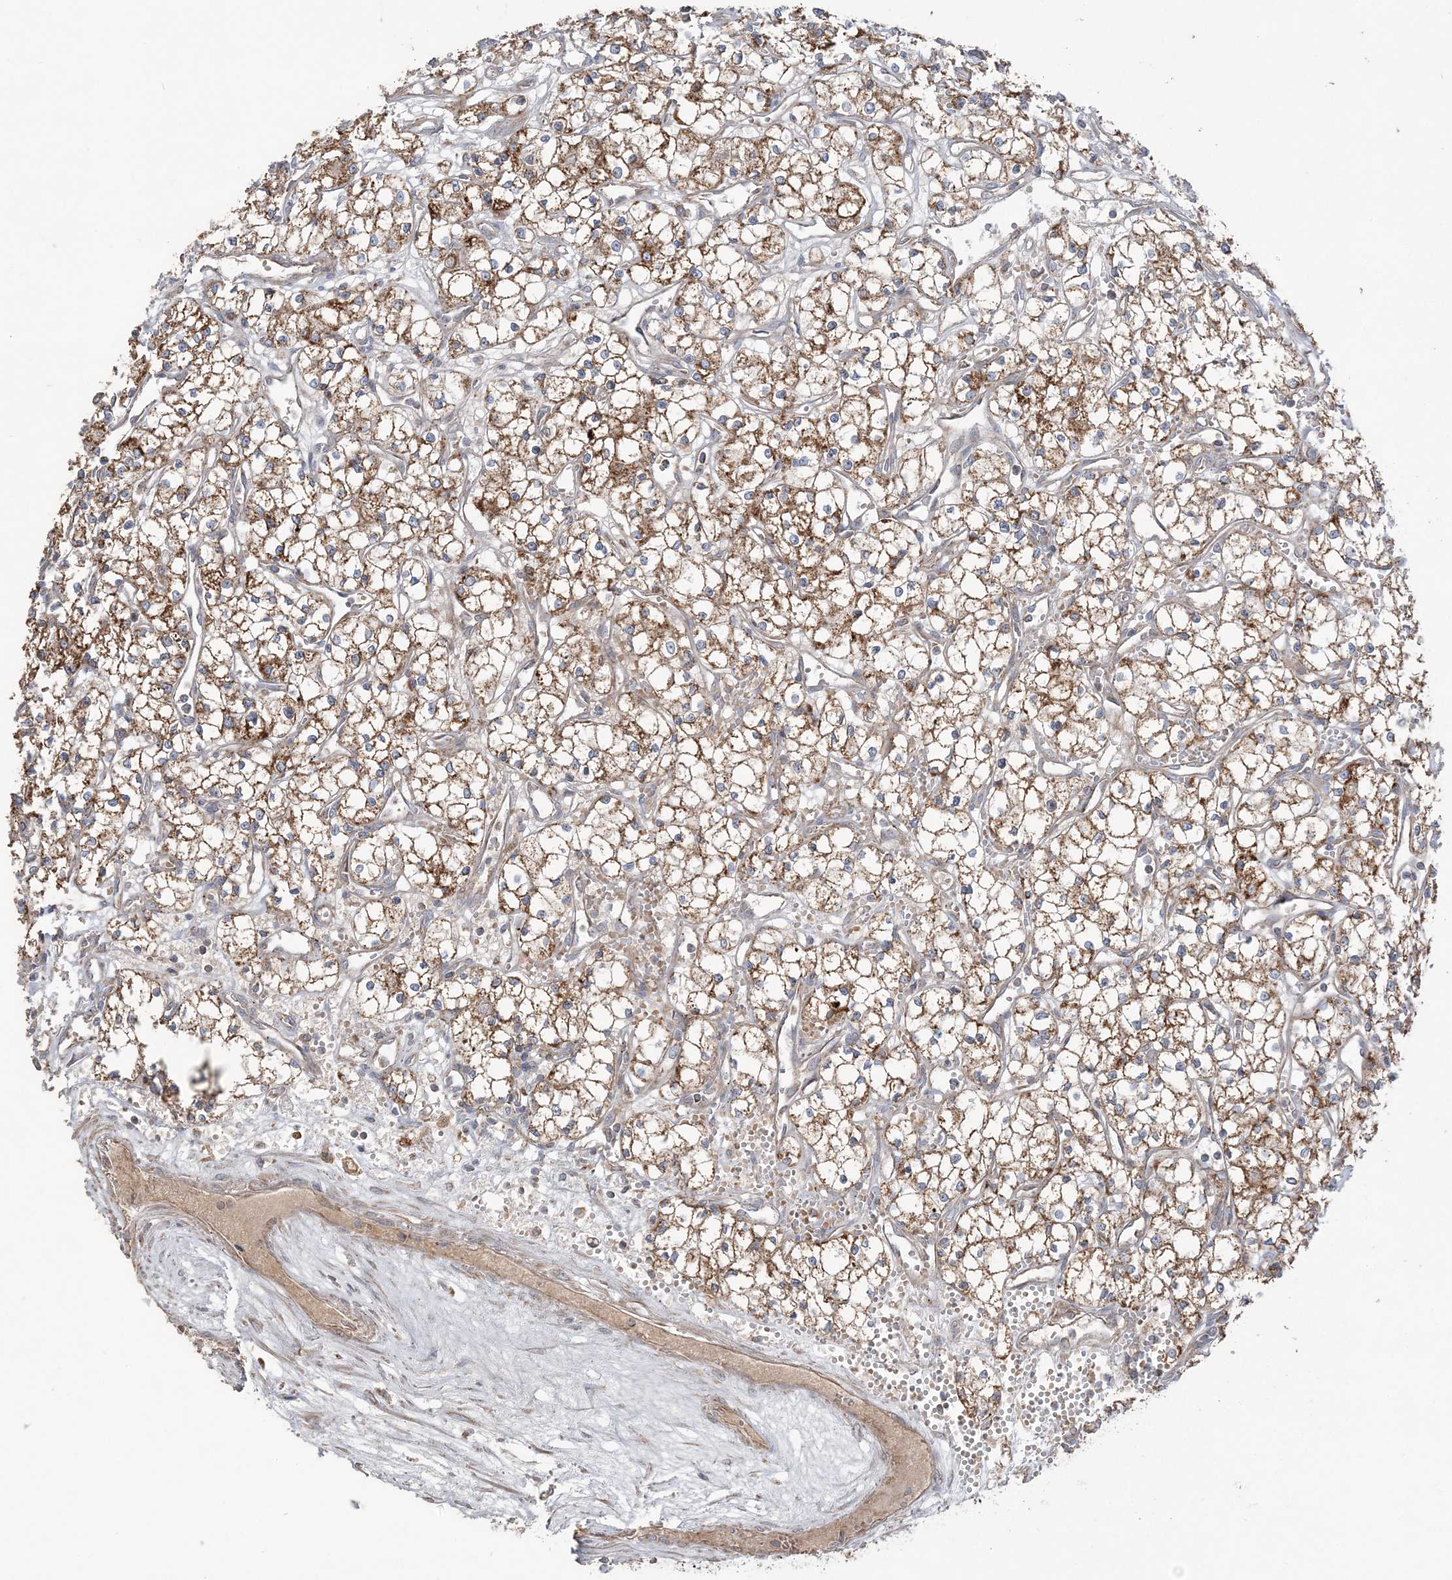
{"staining": {"intensity": "moderate", "quantity": ">75%", "location": "cytoplasmic/membranous"}, "tissue": "renal cancer", "cell_type": "Tumor cells", "image_type": "cancer", "snomed": [{"axis": "morphology", "description": "Adenocarcinoma, NOS"}, {"axis": "topography", "description": "Kidney"}], "caption": "Renal adenocarcinoma was stained to show a protein in brown. There is medium levels of moderate cytoplasmic/membranous positivity in about >75% of tumor cells.", "gene": "SCLT1", "patient": {"sex": "male", "age": 59}}